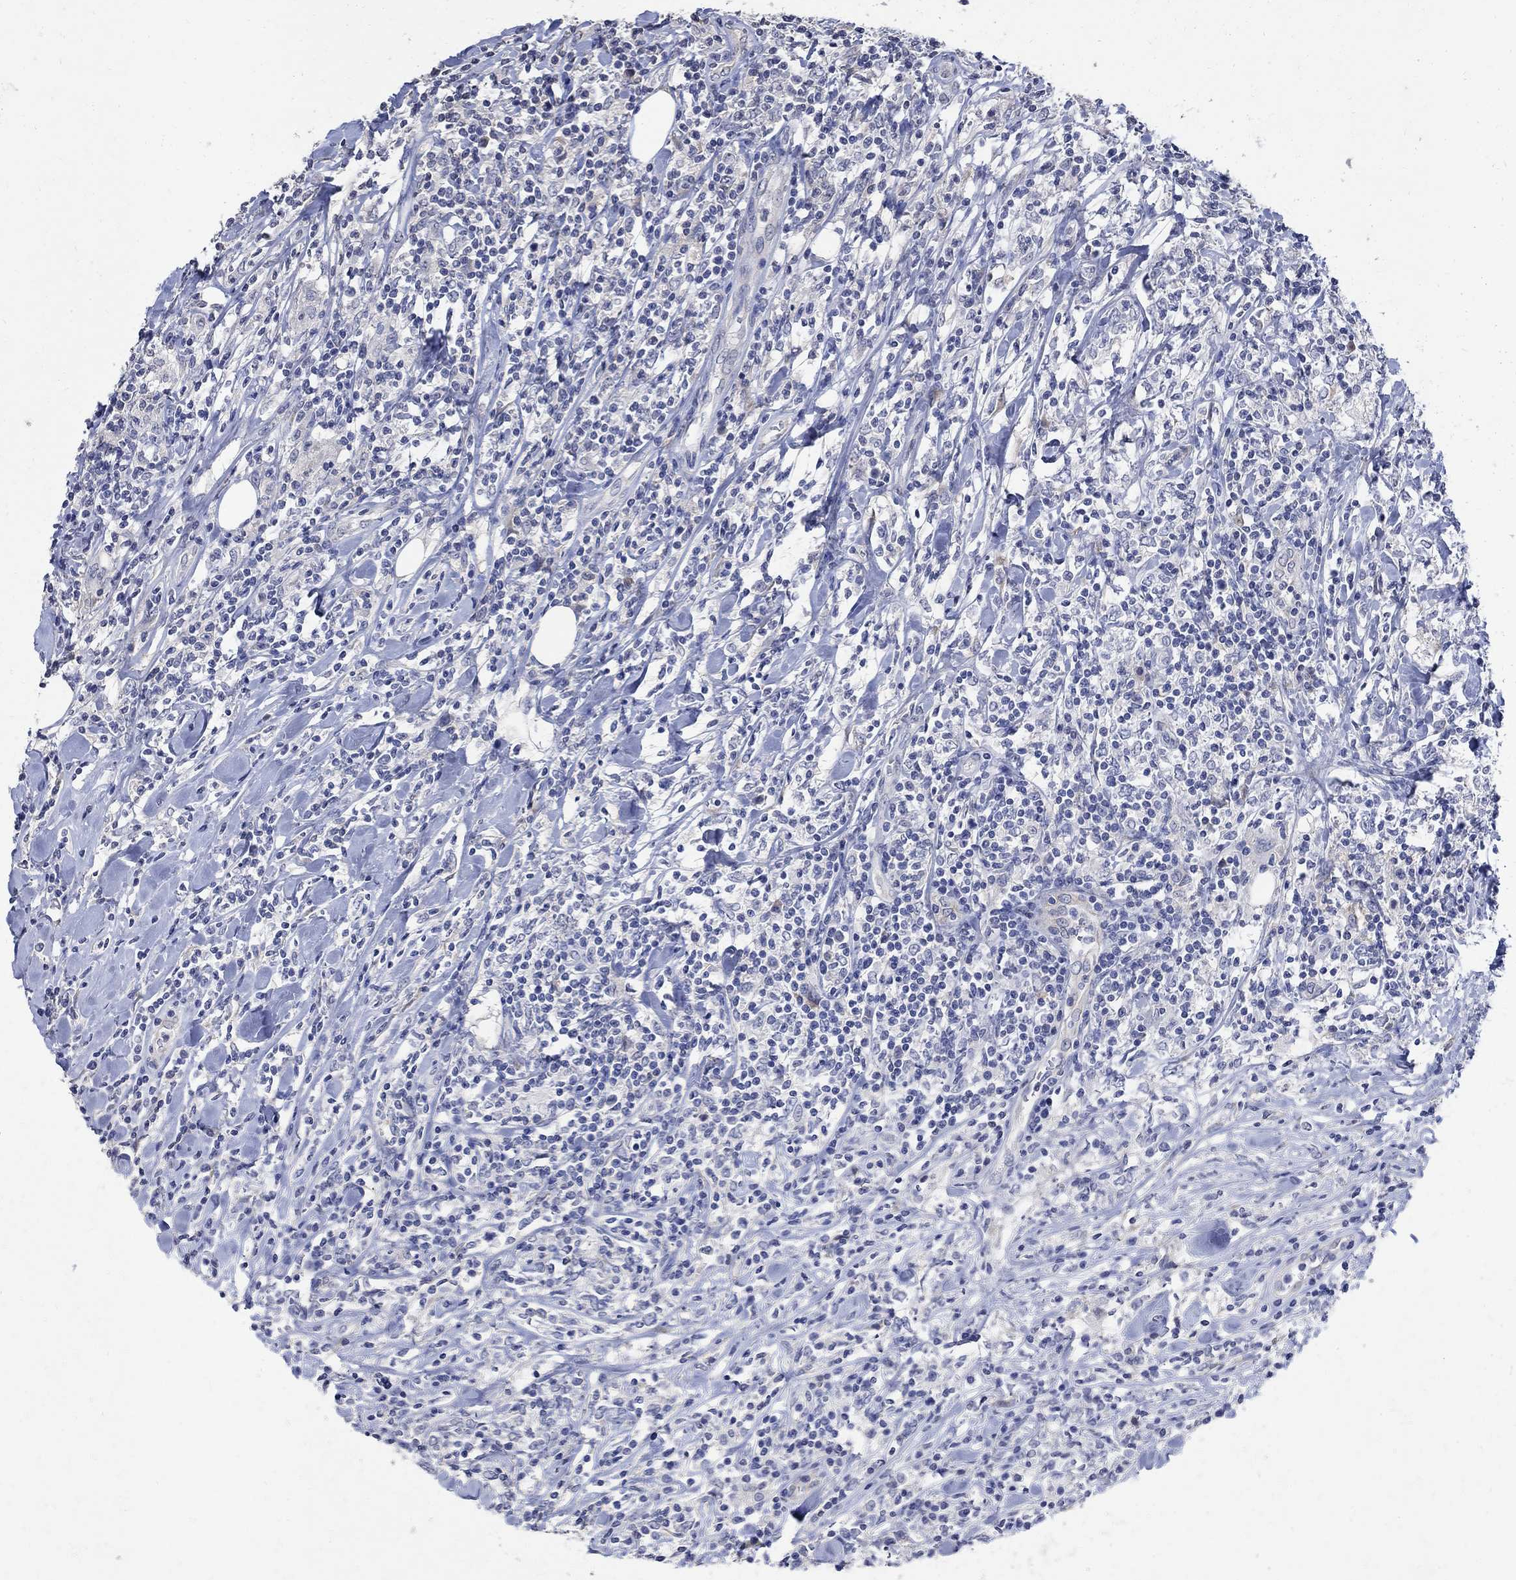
{"staining": {"intensity": "negative", "quantity": "none", "location": "none"}, "tissue": "lymphoma", "cell_type": "Tumor cells", "image_type": "cancer", "snomed": [{"axis": "morphology", "description": "Malignant lymphoma, non-Hodgkin's type, High grade"}, {"axis": "topography", "description": "Lymph node"}], "caption": "A high-resolution micrograph shows immunohistochemistry staining of lymphoma, which reveals no significant expression in tumor cells.", "gene": "TMEM169", "patient": {"sex": "female", "age": 84}}